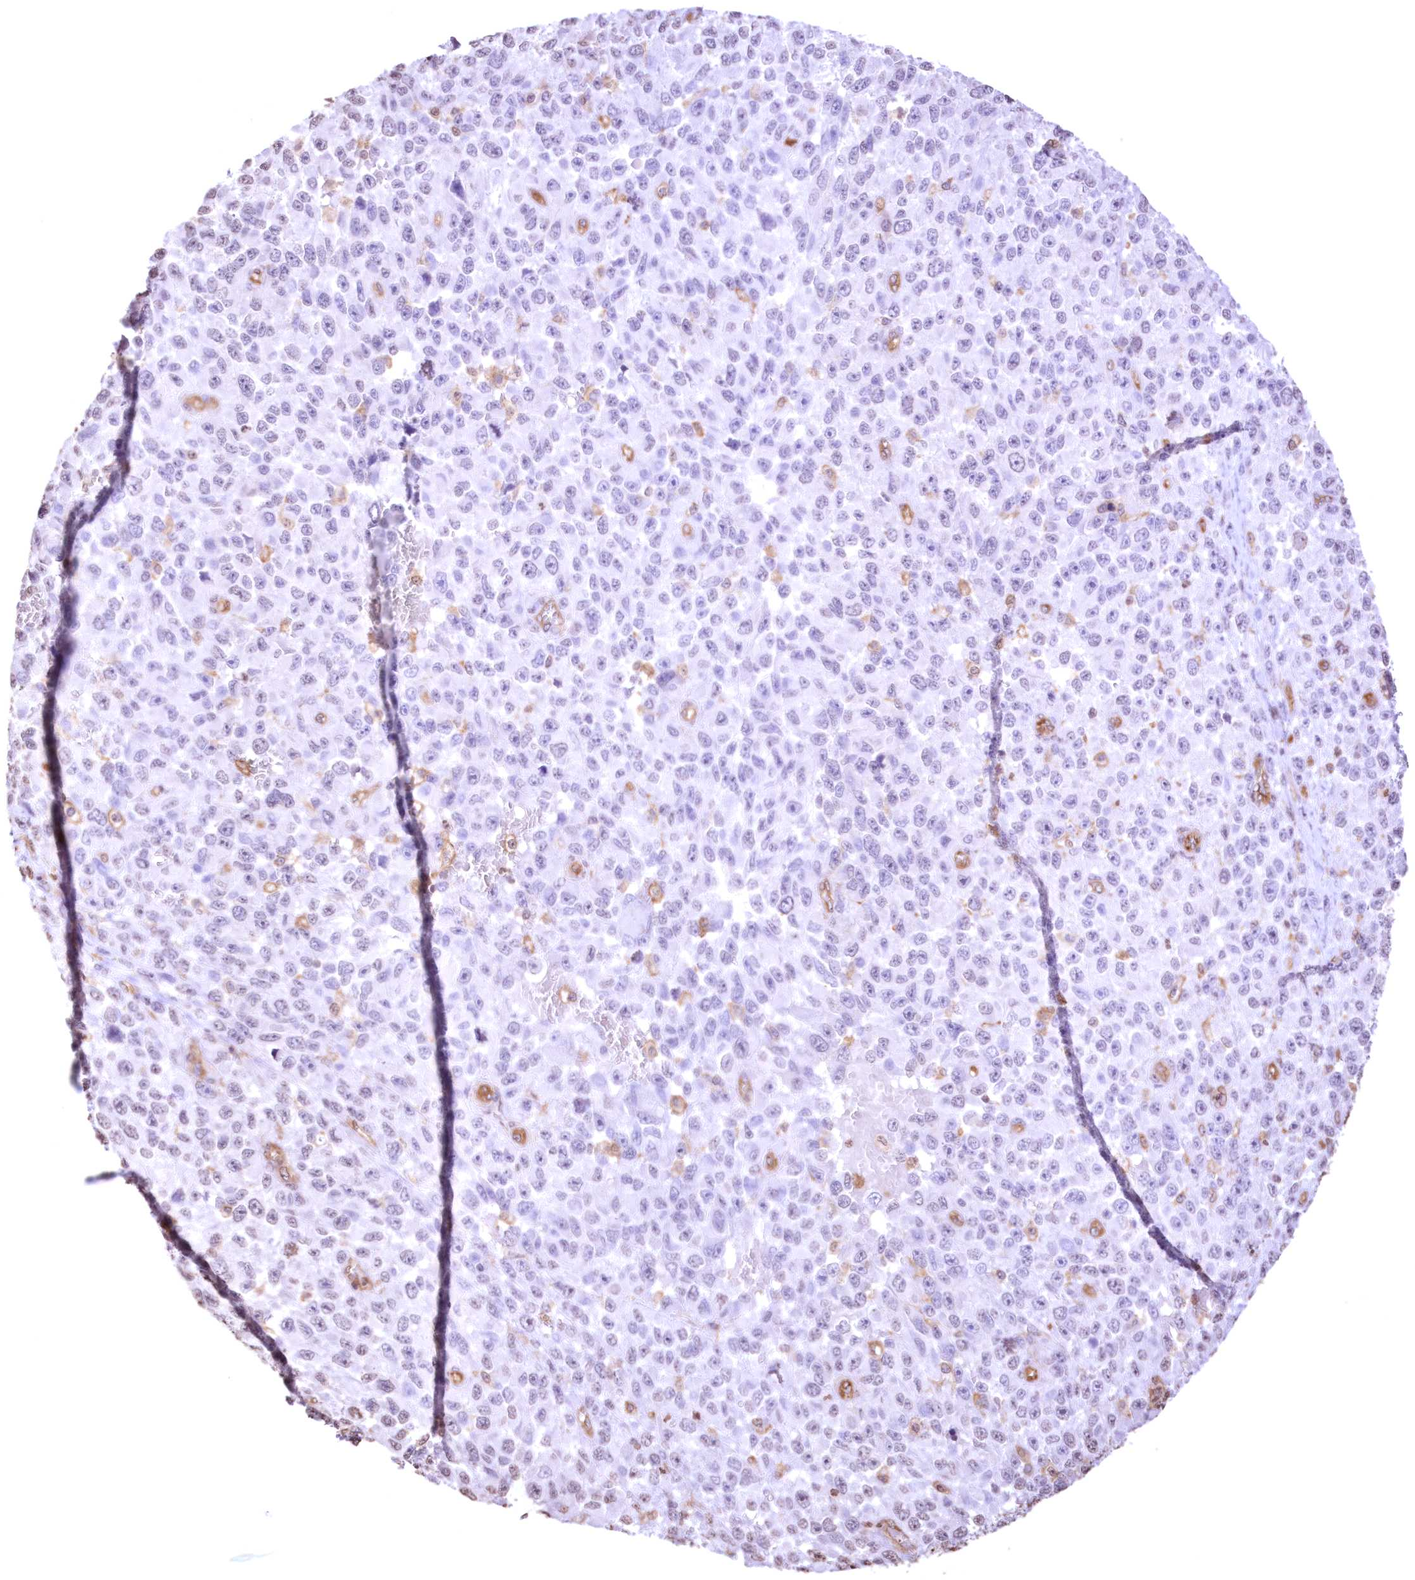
{"staining": {"intensity": "negative", "quantity": "none", "location": "none"}, "tissue": "melanoma", "cell_type": "Tumor cells", "image_type": "cancer", "snomed": [{"axis": "morphology", "description": "Malignant melanoma, NOS"}, {"axis": "topography", "description": "Skin"}], "caption": "Malignant melanoma stained for a protein using IHC reveals no staining tumor cells.", "gene": "FCHO2", "patient": {"sex": "female", "age": 96}}